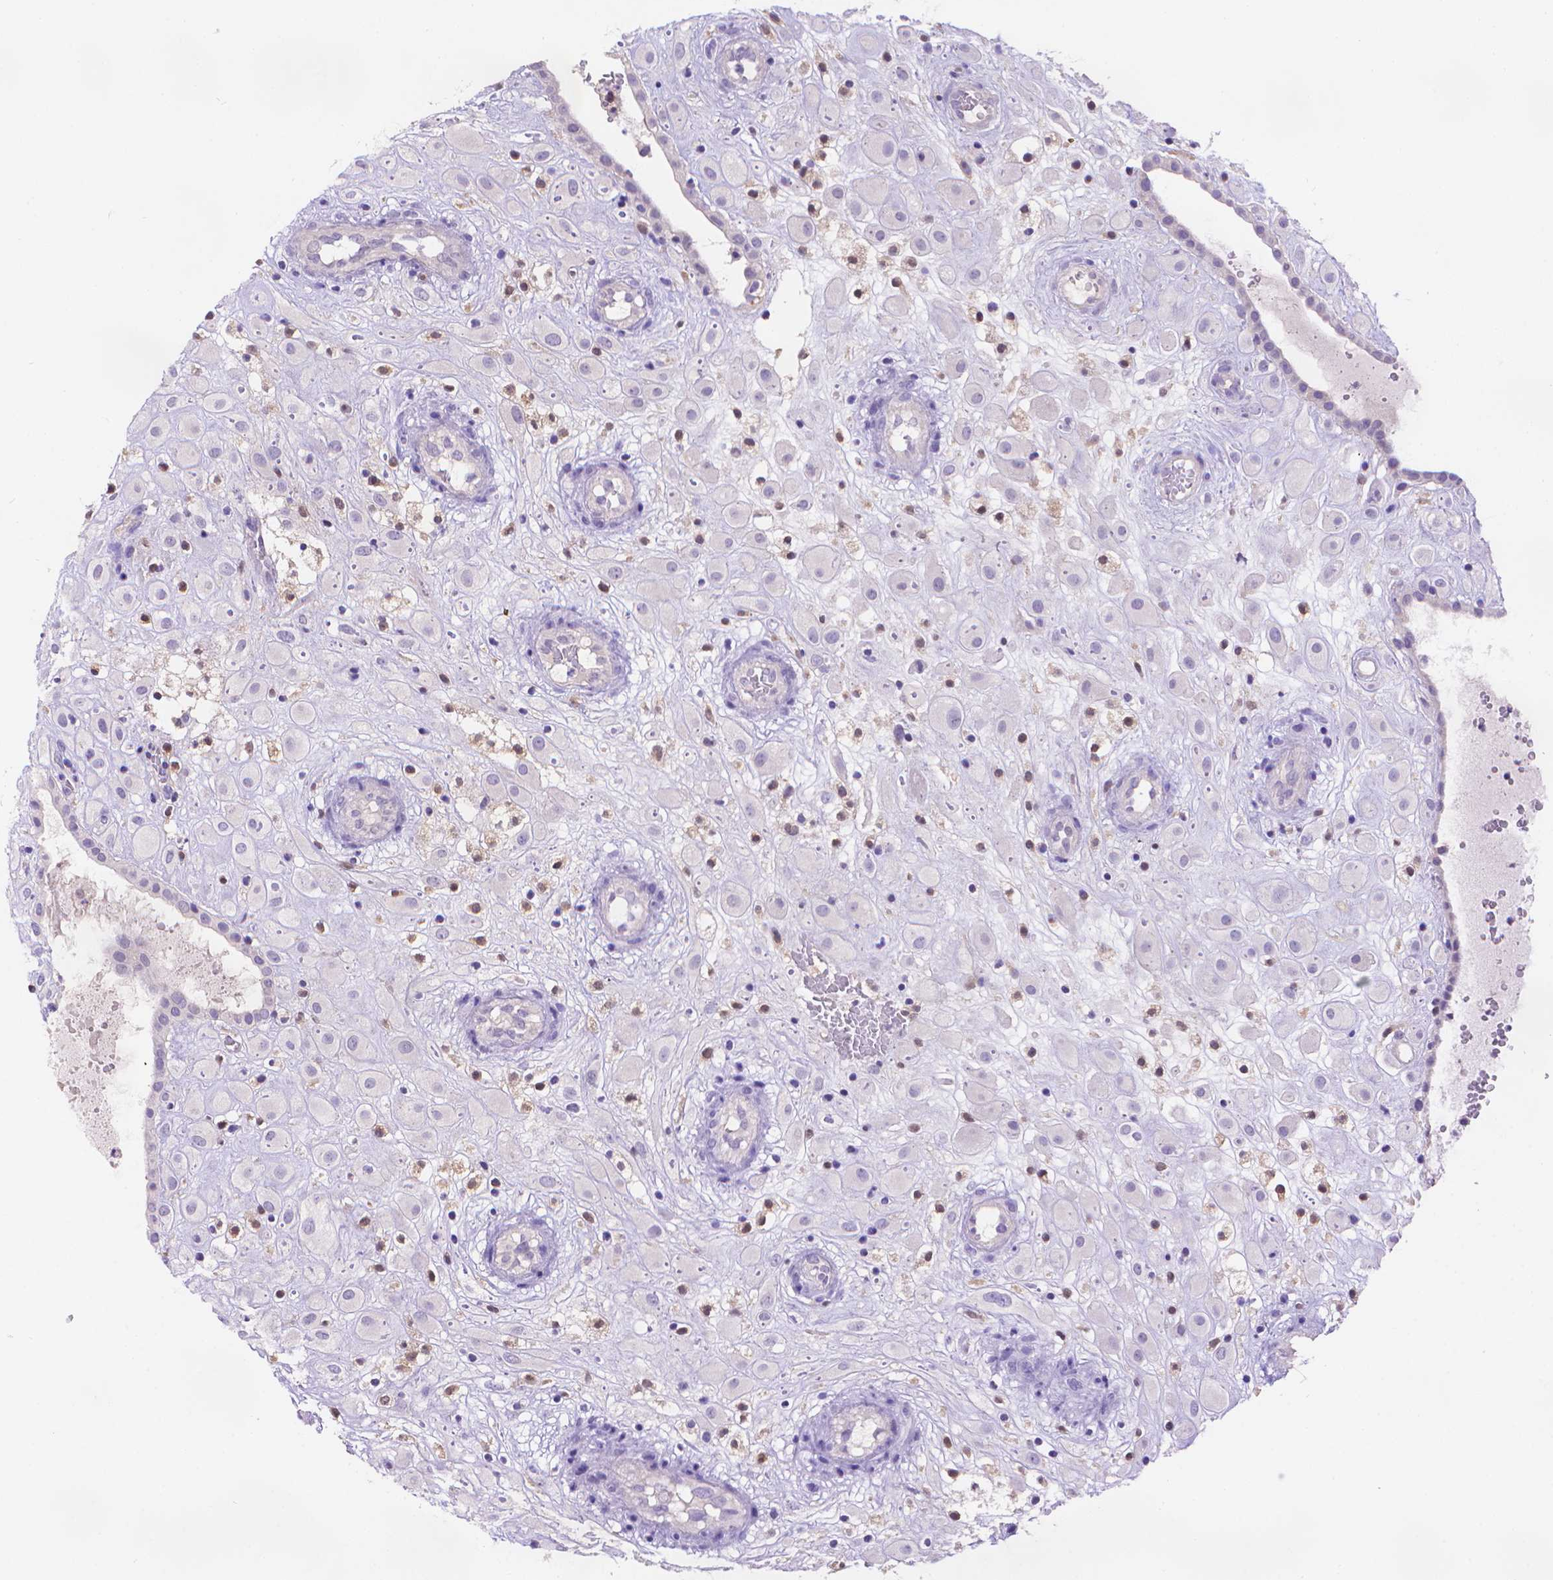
{"staining": {"intensity": "negative", "quantity": "none", "location": "none"}, "tissue": "placenta", "cell_type": "Decidual cells", "image_type": "normal", "snomed": [{"axis": "morphology", "description": "Normal tissue, NOS"}, {"axis": "topography", "description": "Placenta"}], "caption": "This is an immunohistochemistry (IHC) image of unremarkable human placenta. There is no staining in decidual cells.", "gene": "FGD2", "patient": {"sex": "female", "age": 24}}